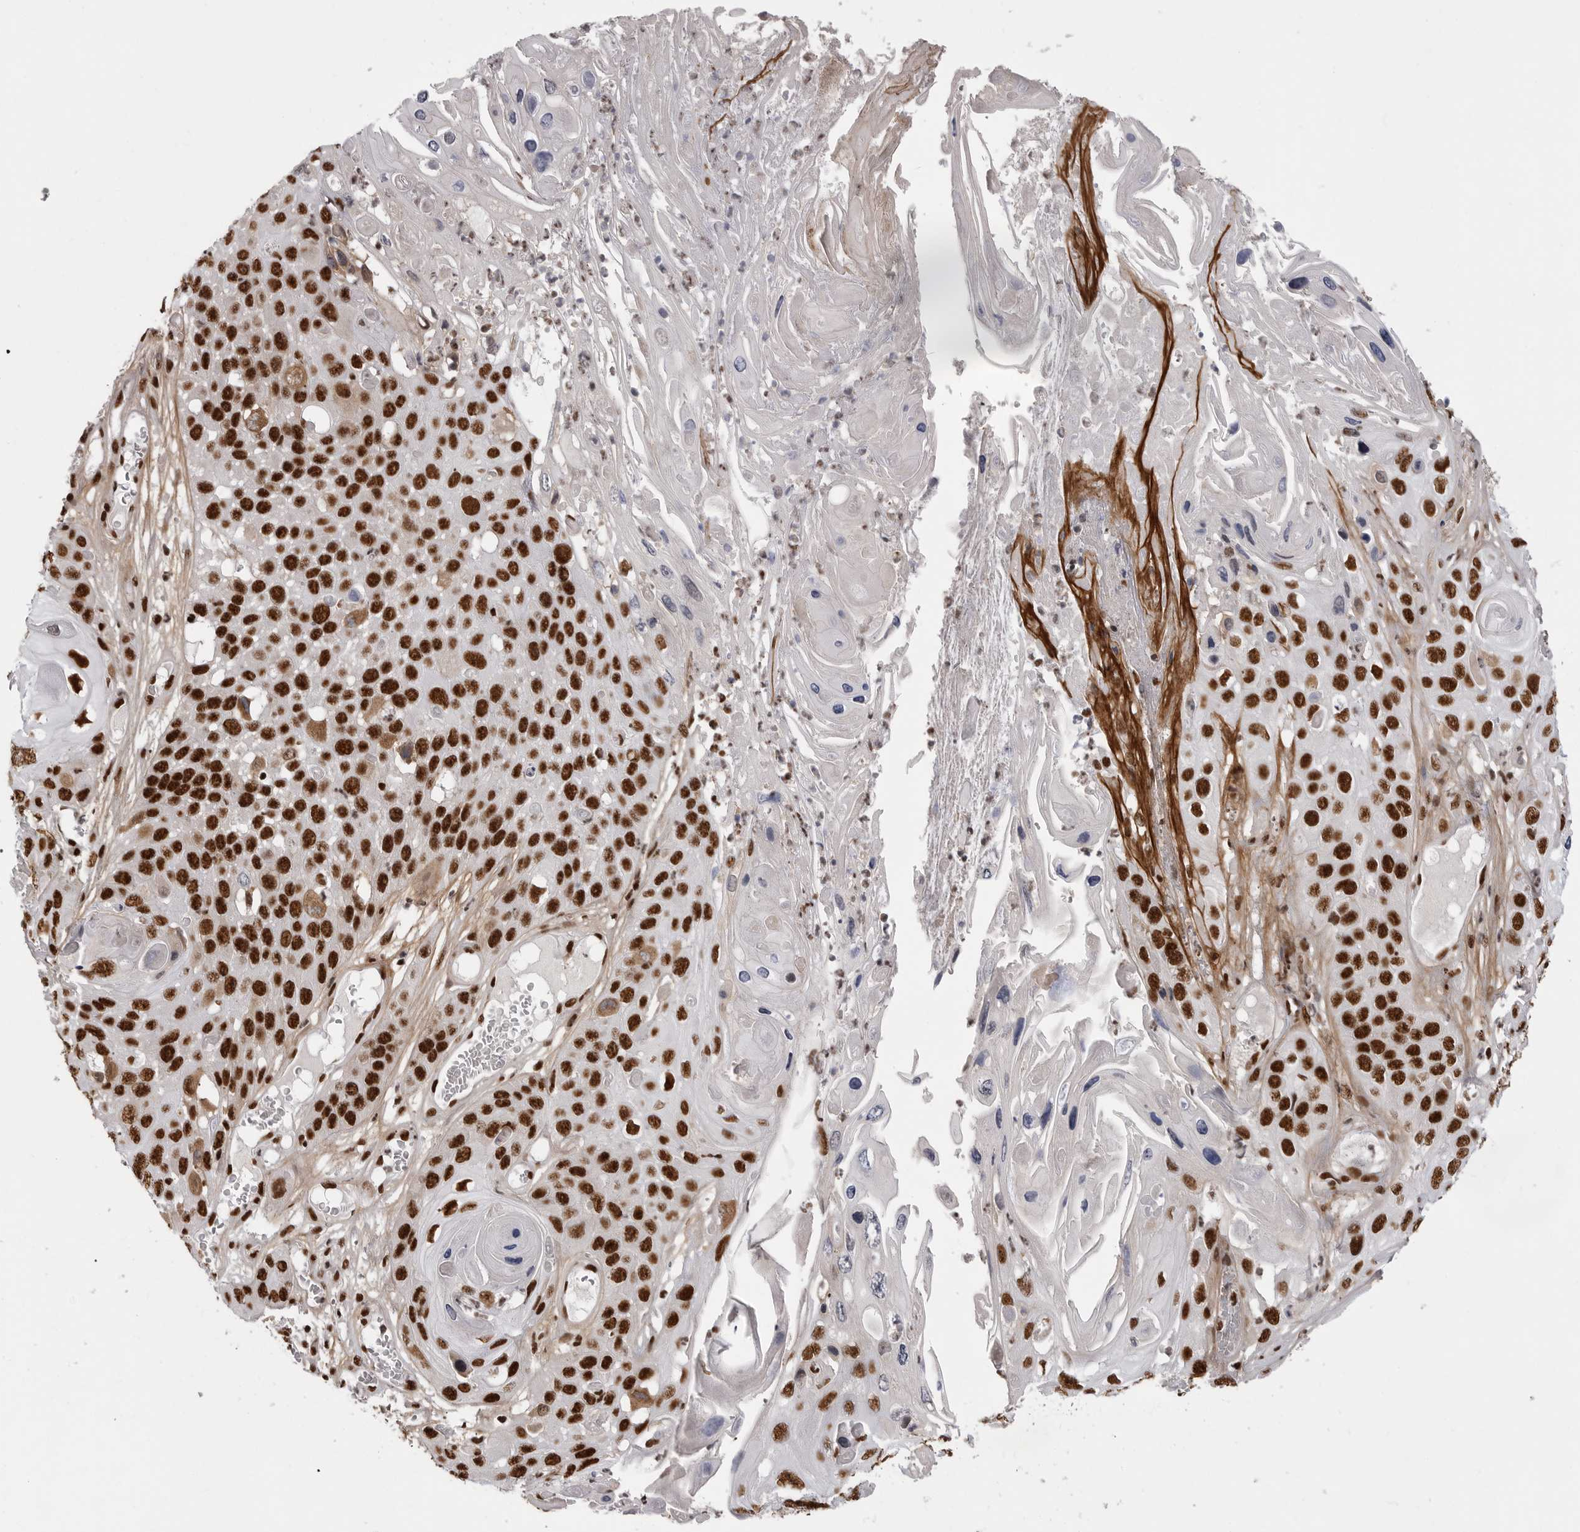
{"staining": {"intensity": "strong", "quantity": ">75%", "location": "nuclear"}, "tissue": "skin cancer", "cell_type": "Tumor cells", "image_type": "cancer", "snomed": [{"axis": "morphology", "description": "Squamous cell carcinoma, NOS"}, {"axis": "topography", "description": "Skin"}], "caption": "A photomicrograph of human squamous cell carcinoma (skin) stained for a protein demonstrates strong nuclear brown staining in tumor cells.", "gene": "PPP1R8", "patient": {"sex": "male", "age": 55}}